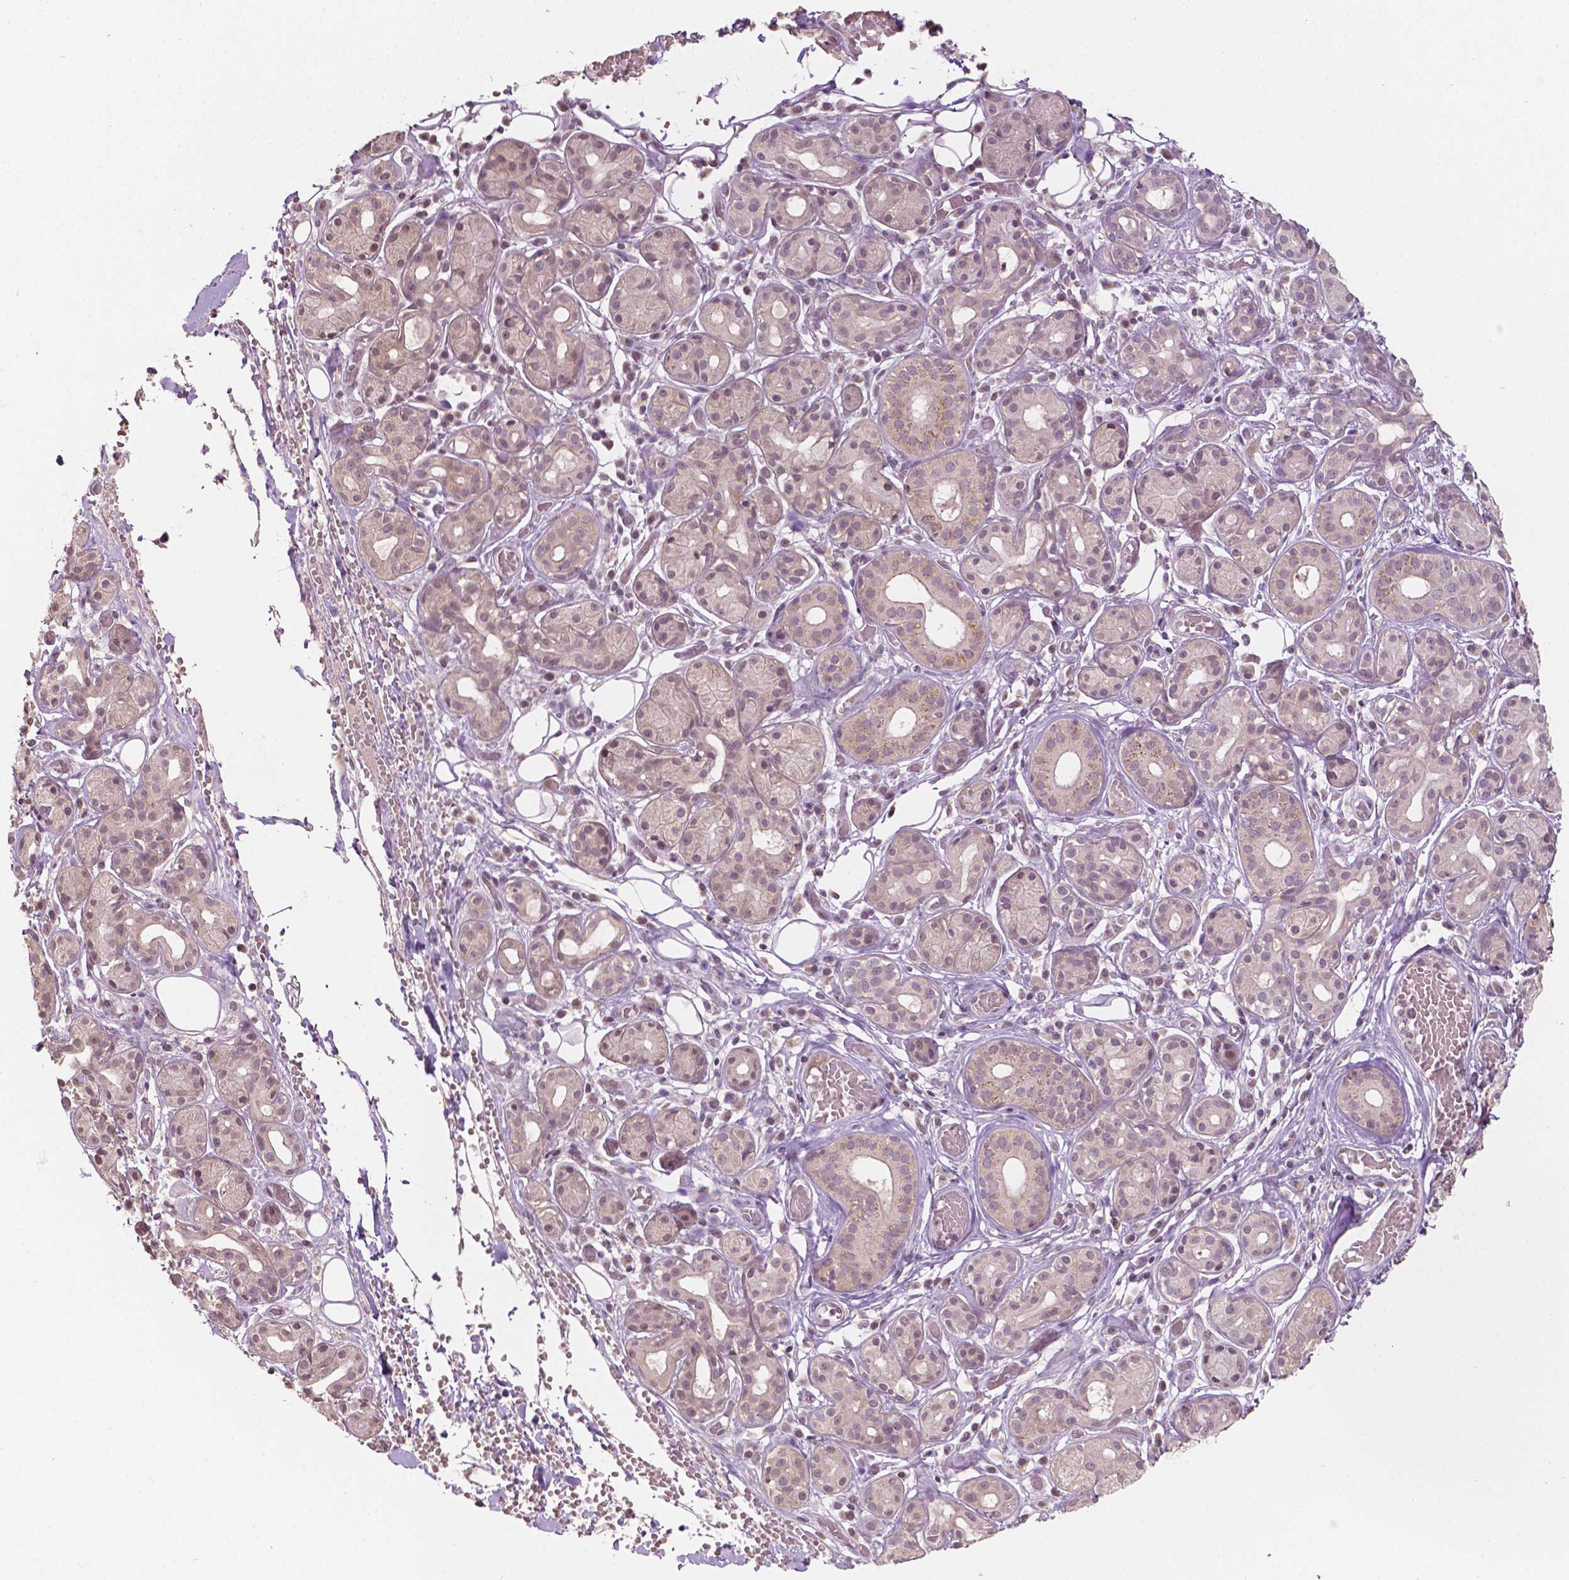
{"staining": {"intensity": "negative", "quantity": "none", "location": "none"}, "tissue": "salivary gland", "cell_type": "Glandular cells", "image_type": "normal", "snomed": [{"axis": "morphology", "description": "Normal tissue, NOS"}, {"axis": "topography", "description": "Salivary gland"}, {"axis": "topography", "description": "Peripheral nerve tissue"}], "caption": "A high-resolution photomicrograph shows IHC staining of benign salivary gland, which displays no significant positivity in glandular cells.", "gene": "NOS1AP", "patient": {"sex": "male", "age": 71}}